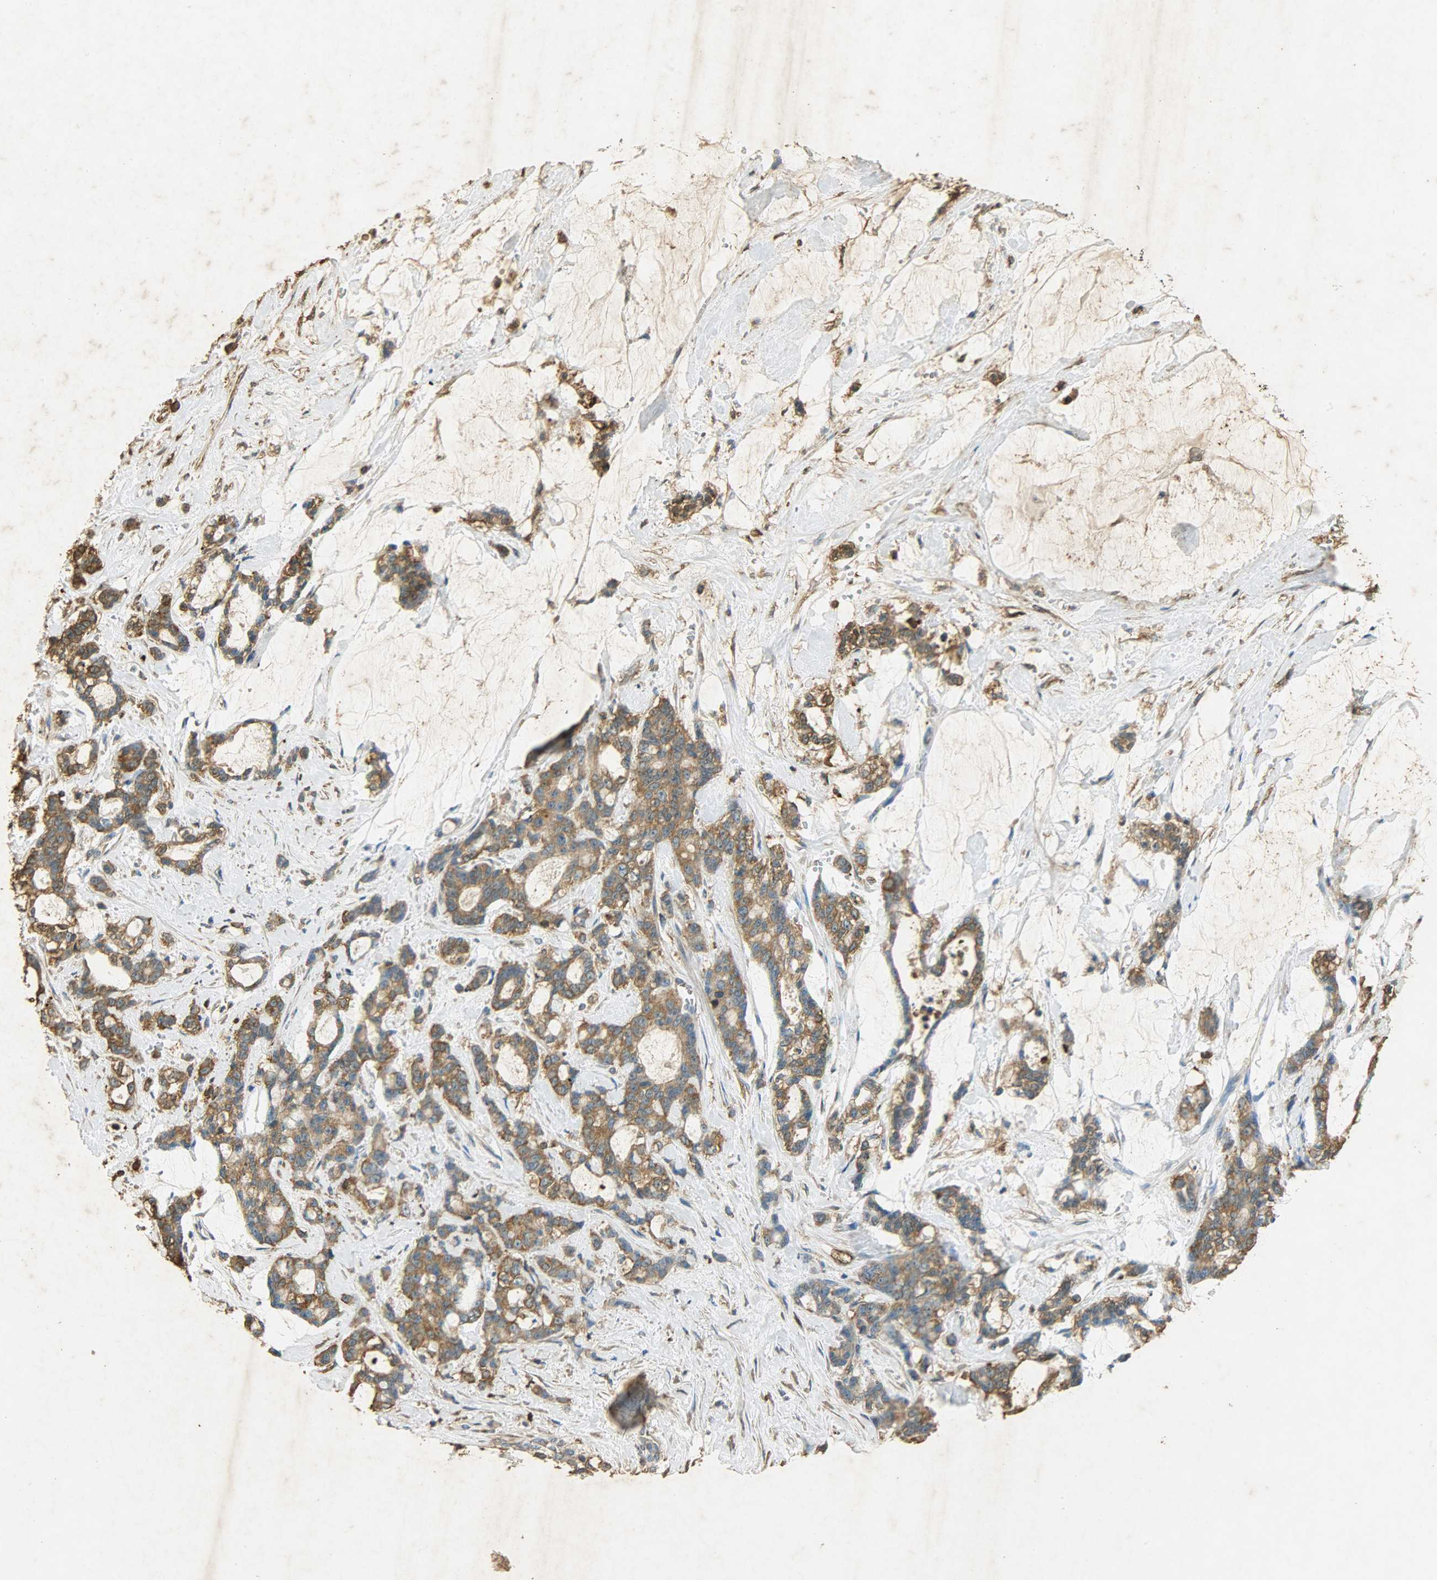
{"staining": {"intensity": "moderate", "quantity": ">75%", "location": "cytoplasmic/membranous"}, "tissue": "pancreatic cancer", "cell_type": "Tumor cells", "image_type": "cancer", "snomed": [{"axis": "morphology", "description": "Adenocarcinoma, NOS"}, {"axis": "topography", "description": "Pancreas"}], "caption": "This photomicrograph shows IHC staining of human pancreatic adenocarcinoma, with medium moderate cytoplasmic/membranous staining in approximately >75% of tumor cells.", "gene": "ANXA6", "patient": {"sex": "female", "age": 73}}